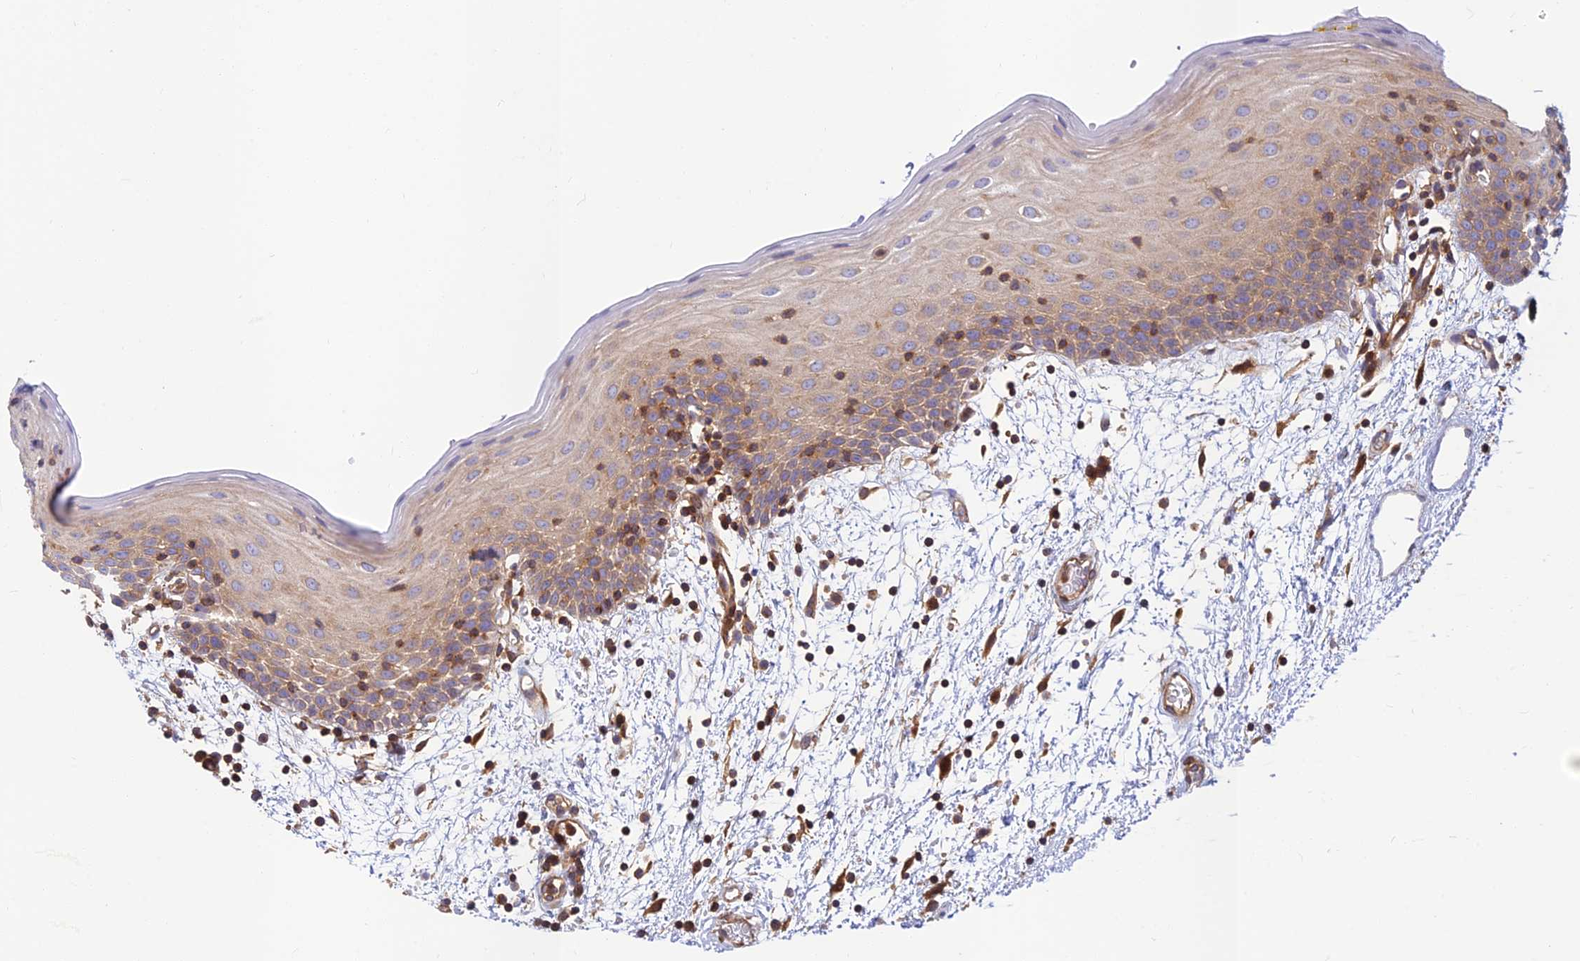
{"staining": {"intensity": "weak", "quantity": "25%-75%", "location": "cytoplasmic/membranous"}, "tissue": "oral mucosa", "cell_type": "Squamous epithelial cells", "image_type": "normal", "snomed": [{"axis": "morphology", "description": "Normal tissue, NOS"}, {"axis": "topography", "description": "Skeletal muscle"}, {"axis": "topography", "description": "Oral tissue"}, {"axis": "topography", "description": "Salivary gland"}, {"axis": "topography", "description": "Peripheral nerve tissue"}], "caption": "Protein staining exhibits weak cytoplasmic/membranous positivity in about 25%-75% of squamous epithelial cells in normal oral mucosa.", "gene": "PPP1R12C", "patient": {"sex": "male", "age": 54}}